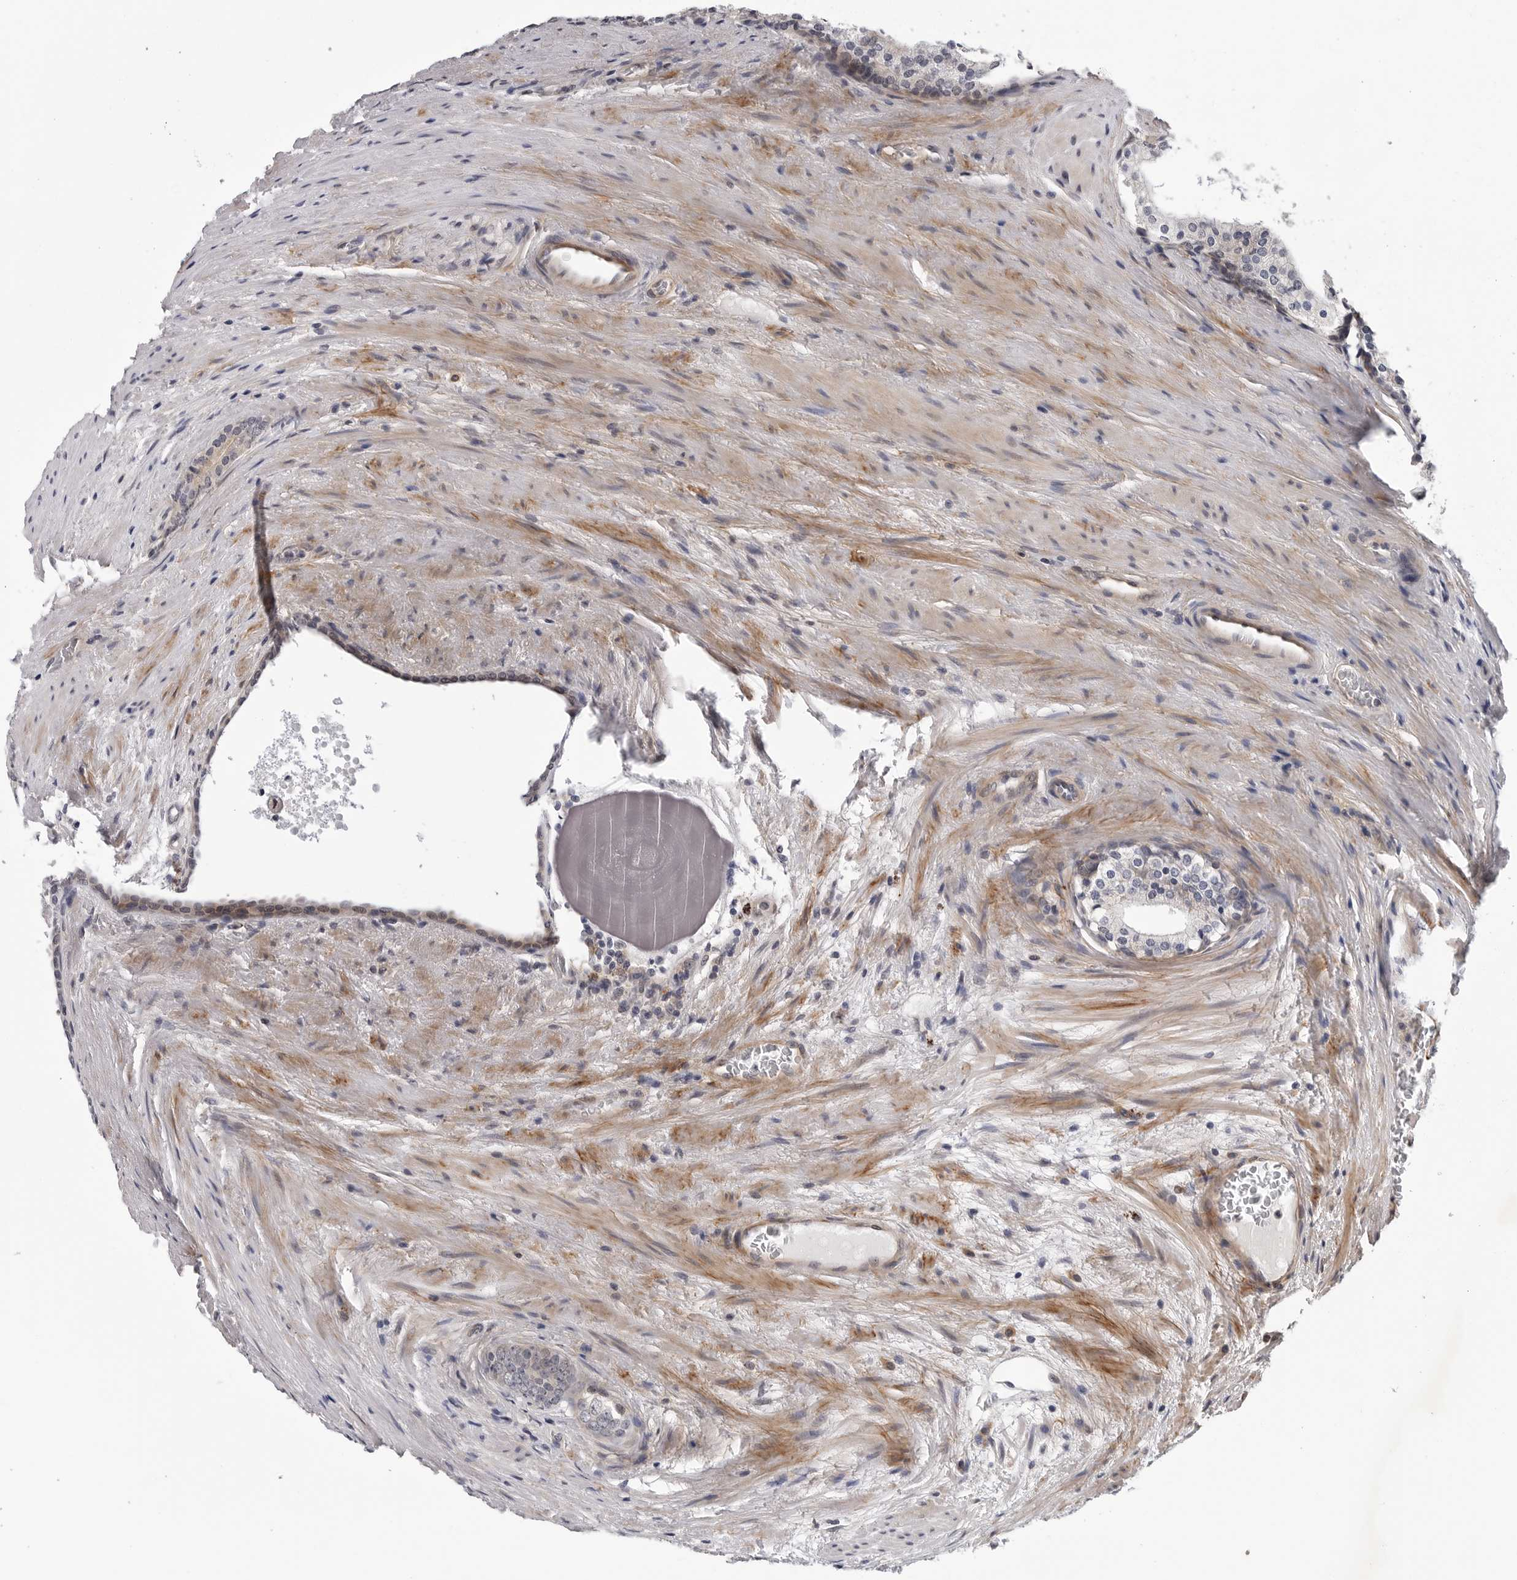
{"staining": {"intensity": "weak", "quantity": "25%-75%", "location": "cytoplasmic/membranous"}, "tissue": "prostate cancer", "cell_type": "Tumor cells", "image_type": "cancer", "snomed": [{"axis": "morphology", "description": "Adenocarcinoma, High grade"}, {"axis": "topography", "description": "Prostate"}], "caption": "An image of prostate cancer (adenocarcinoma (high-grade)) stained for a protein exhibits weak cytoplasmic/membranous brown staining in tumor cells.", "gene": "KIAA1614", "patient": {"sex": "male", "age": 56}}